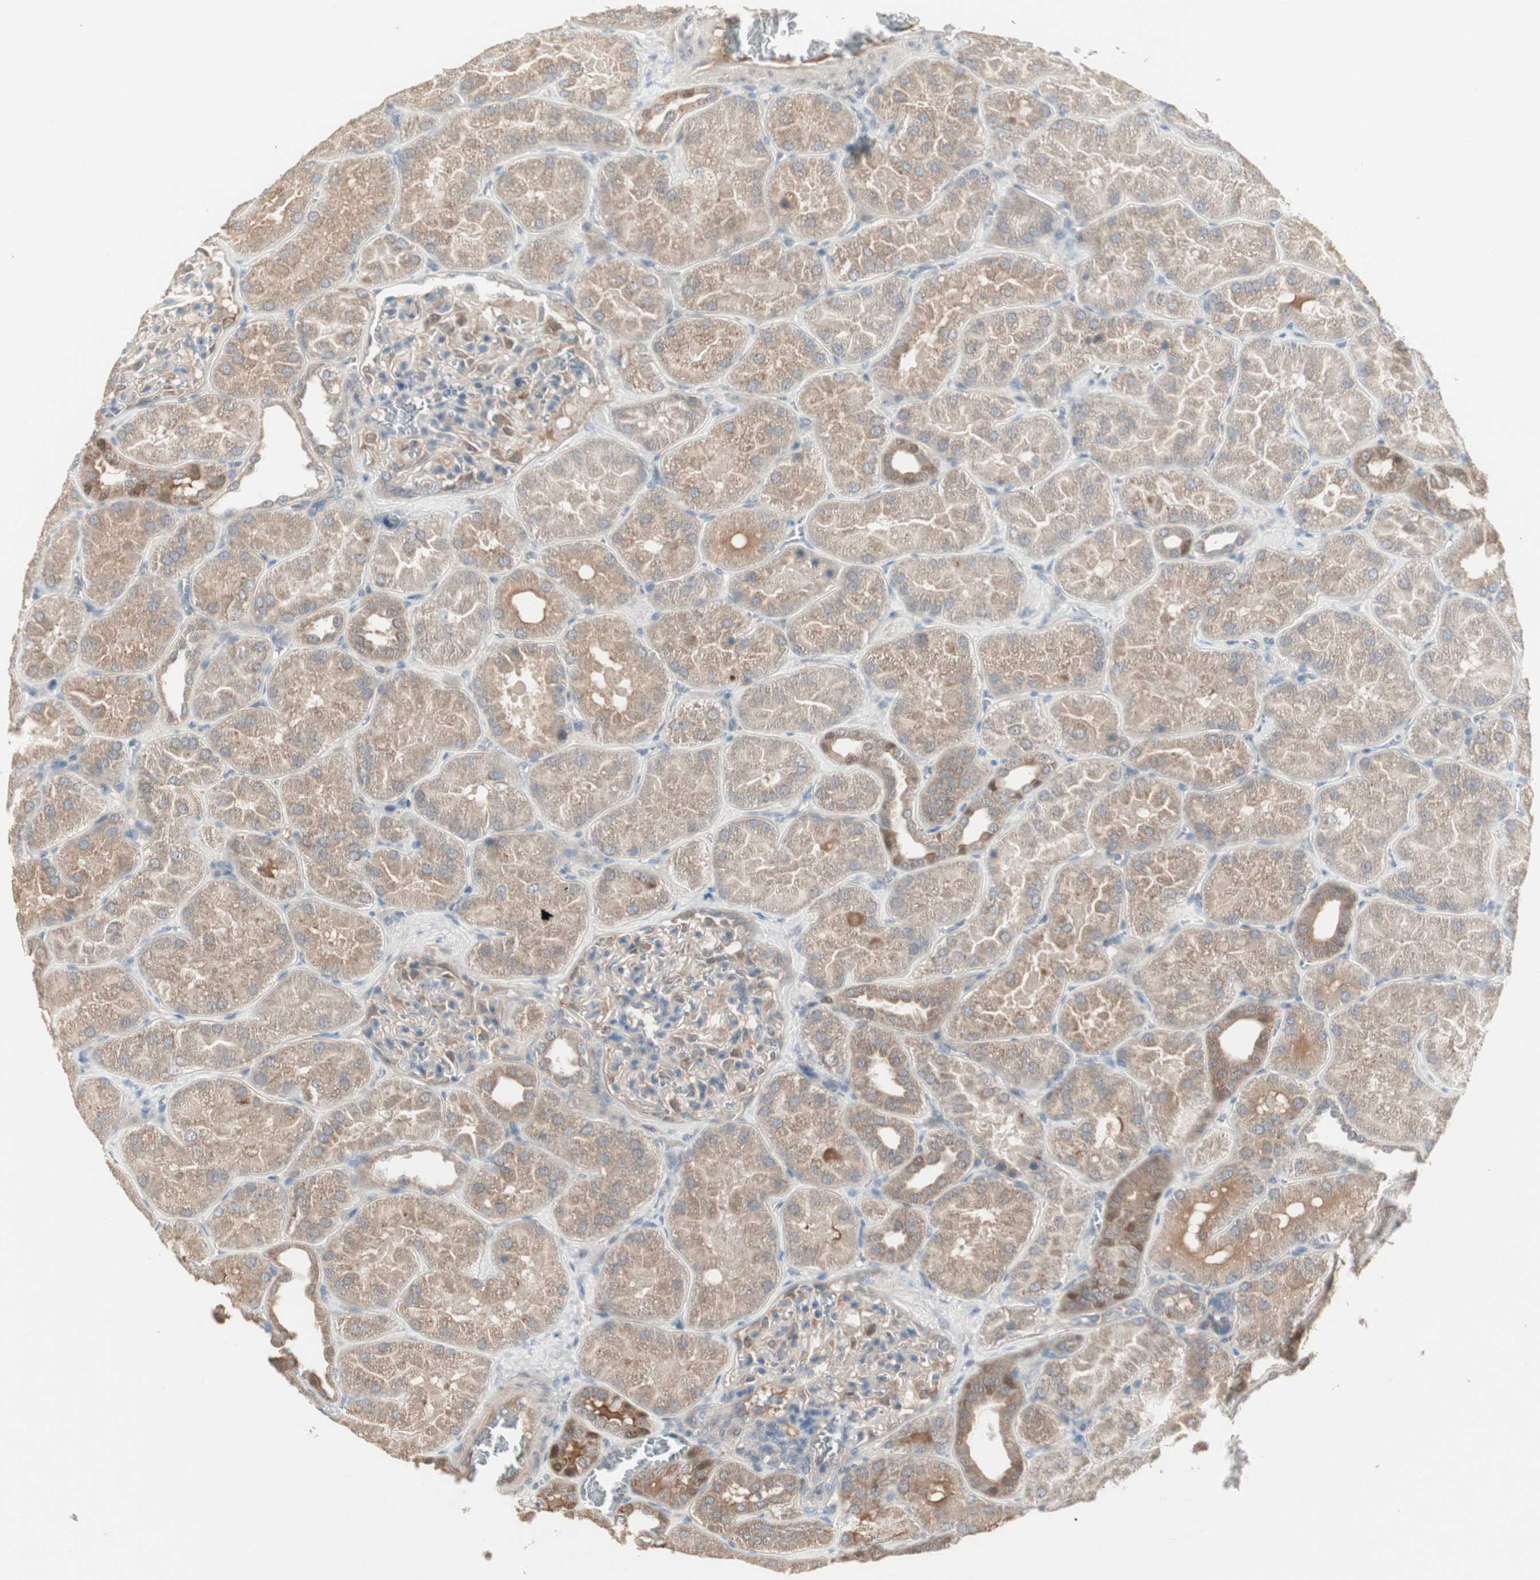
{"staining": {"intensity": "moderate", "quantity": "<25%", "location": "cytoplasmic/membranous"}, "tissue": "kidney", "cell_type": "Cells in glomeruli", "image_type": "normal", "snomed": [{"axis": "morphology", "description": "Normal tissue, NOS"}, {"axis": "topography", "description": "Kidney"}], "caption": "This is an image of IHC staining of unremarkable kidney, which shows moderate expression in the cytoplasmic/membranous of cells in glomeruli.", "gene": "JMJD7", "patient": {"sex": "male", "age": 28}}